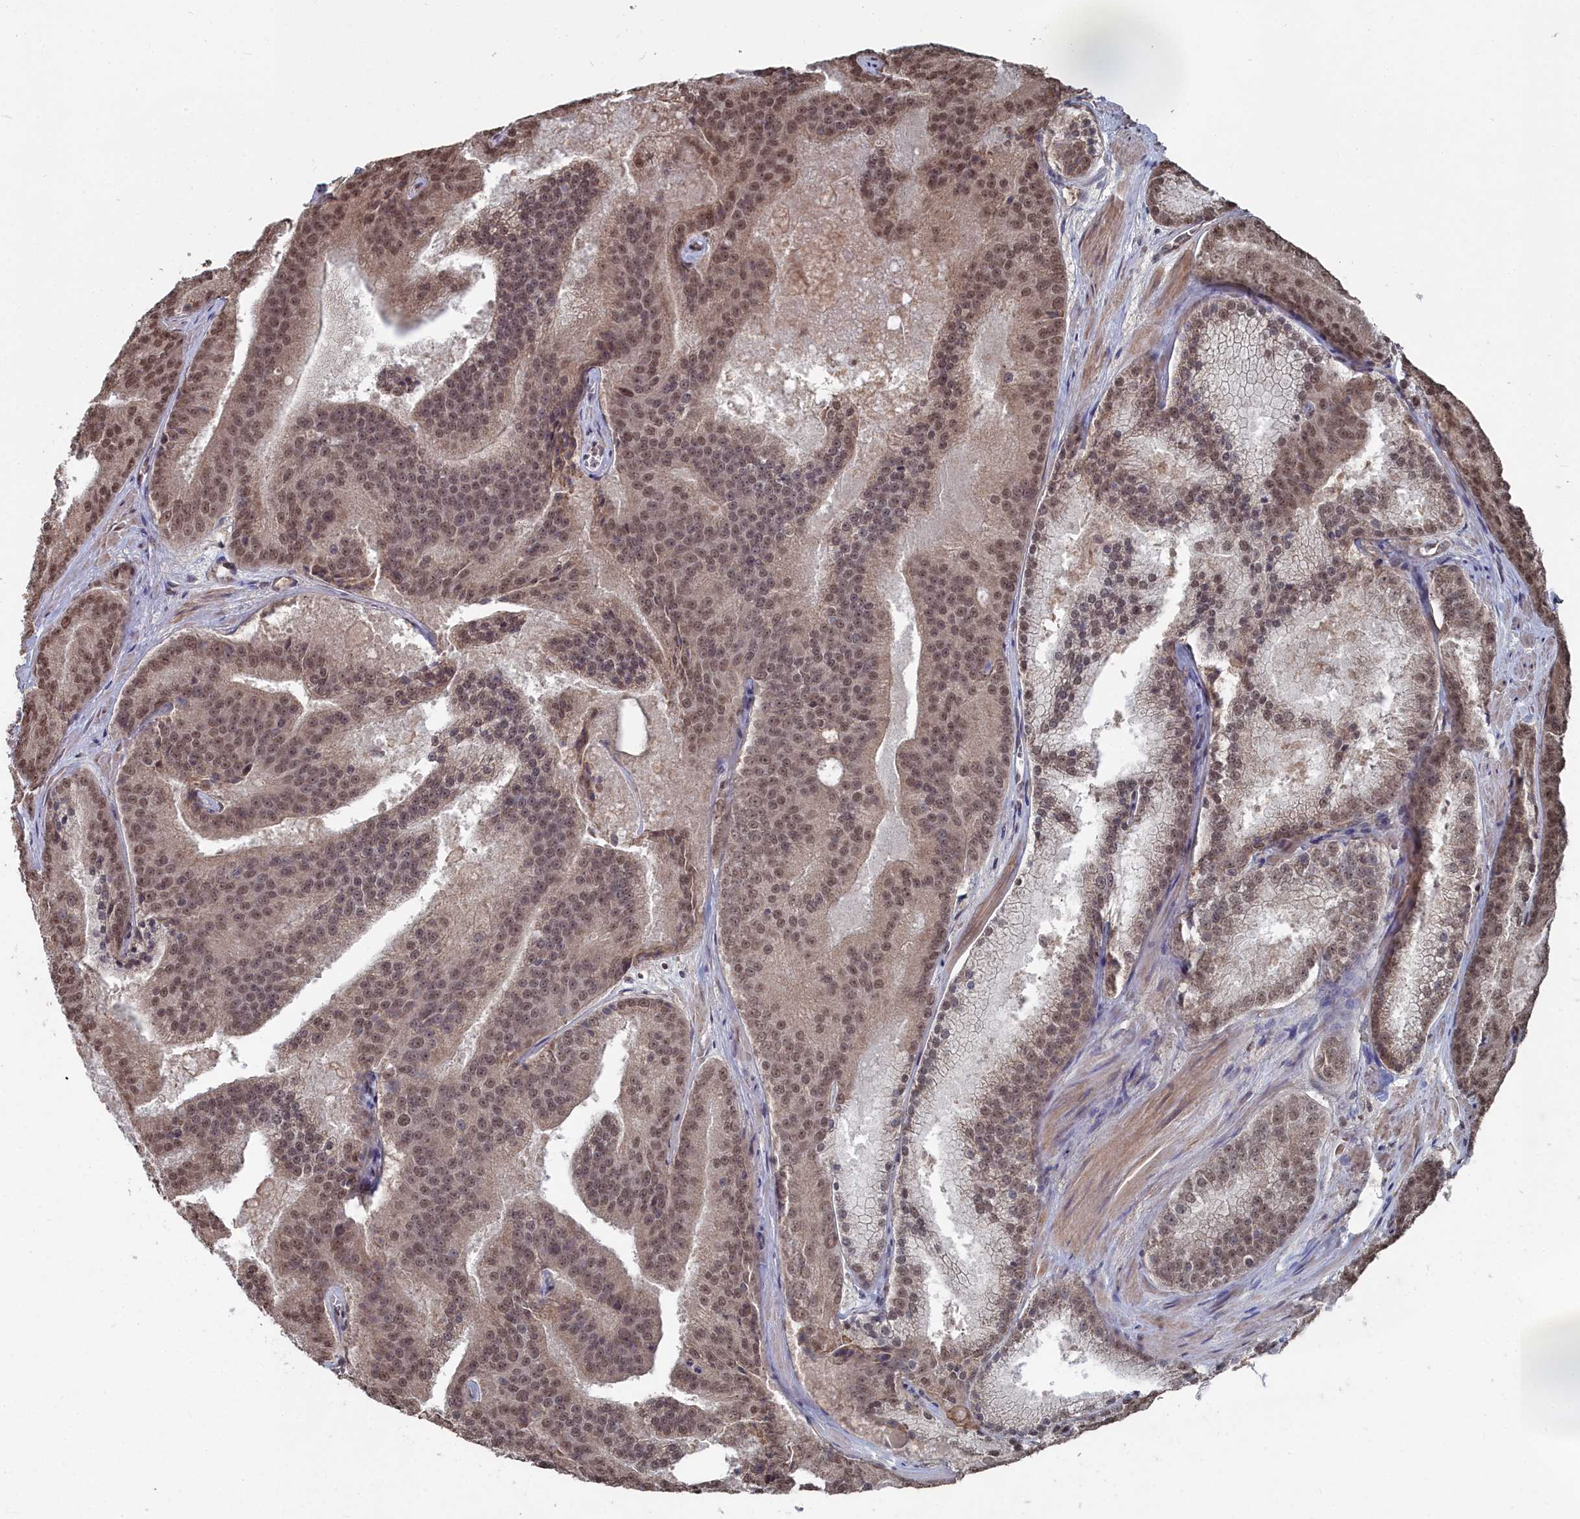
{"staining": {"intensity": "moderate", "quantity": ">75%", "location": "nuclear"}, "tissue": "prostate cancer", "cell_type": "Tumor cells", "image_type": "cancer", "snomed": [{"axis": "morphology", "description": "Adenocarcinoma, High grade"}, {"axis": "topography", "description": "Prostate"}], "caption": "Tumor cells demonstrate medium levels of moderate nuclear positivity in about >75% of cells in prostate adenocarcinoma (high-grade).", "gene": "CCNP", "patient": {"sex": "male", "age": 61}}